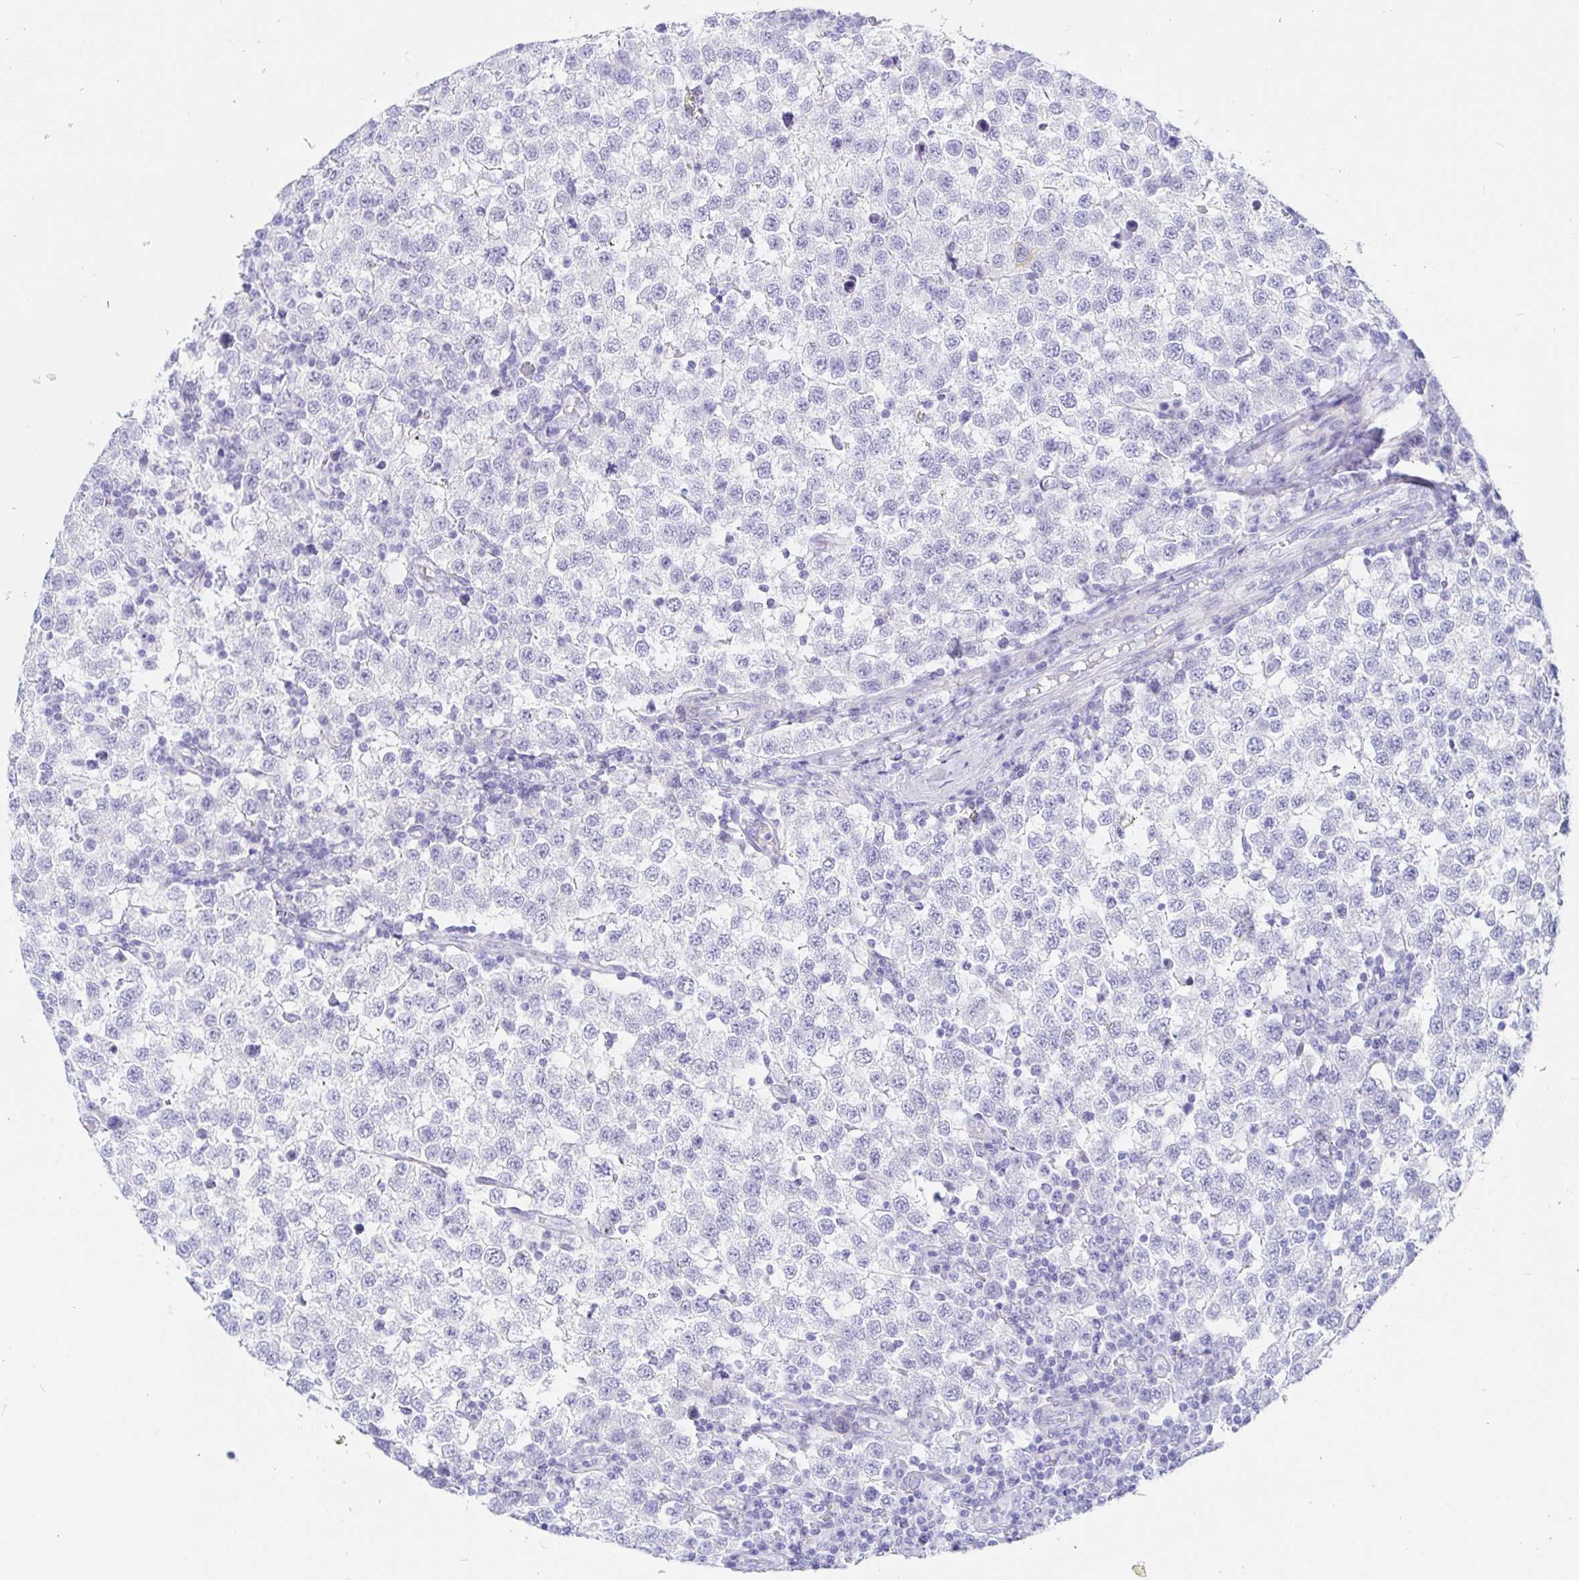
{"staining": {"intensity": "negative", "quantity": "none", "location": "none"}, "tissue": "testis cancer", "cell_type": "Tumor cells", "image_type": "cancer", "snomed": [{"axis": "morphology", "description": "Seminoma, NOS"}, {"axis": "topography", "description": "Testis"}], "caption": "High power microscopy photomicrograph of an immunohistochemistry image of seminoma (testis), revealing no significant expression in tumor cells.", "gene": "KCNH6", "patient": {"sex": "male", "age": 34}}